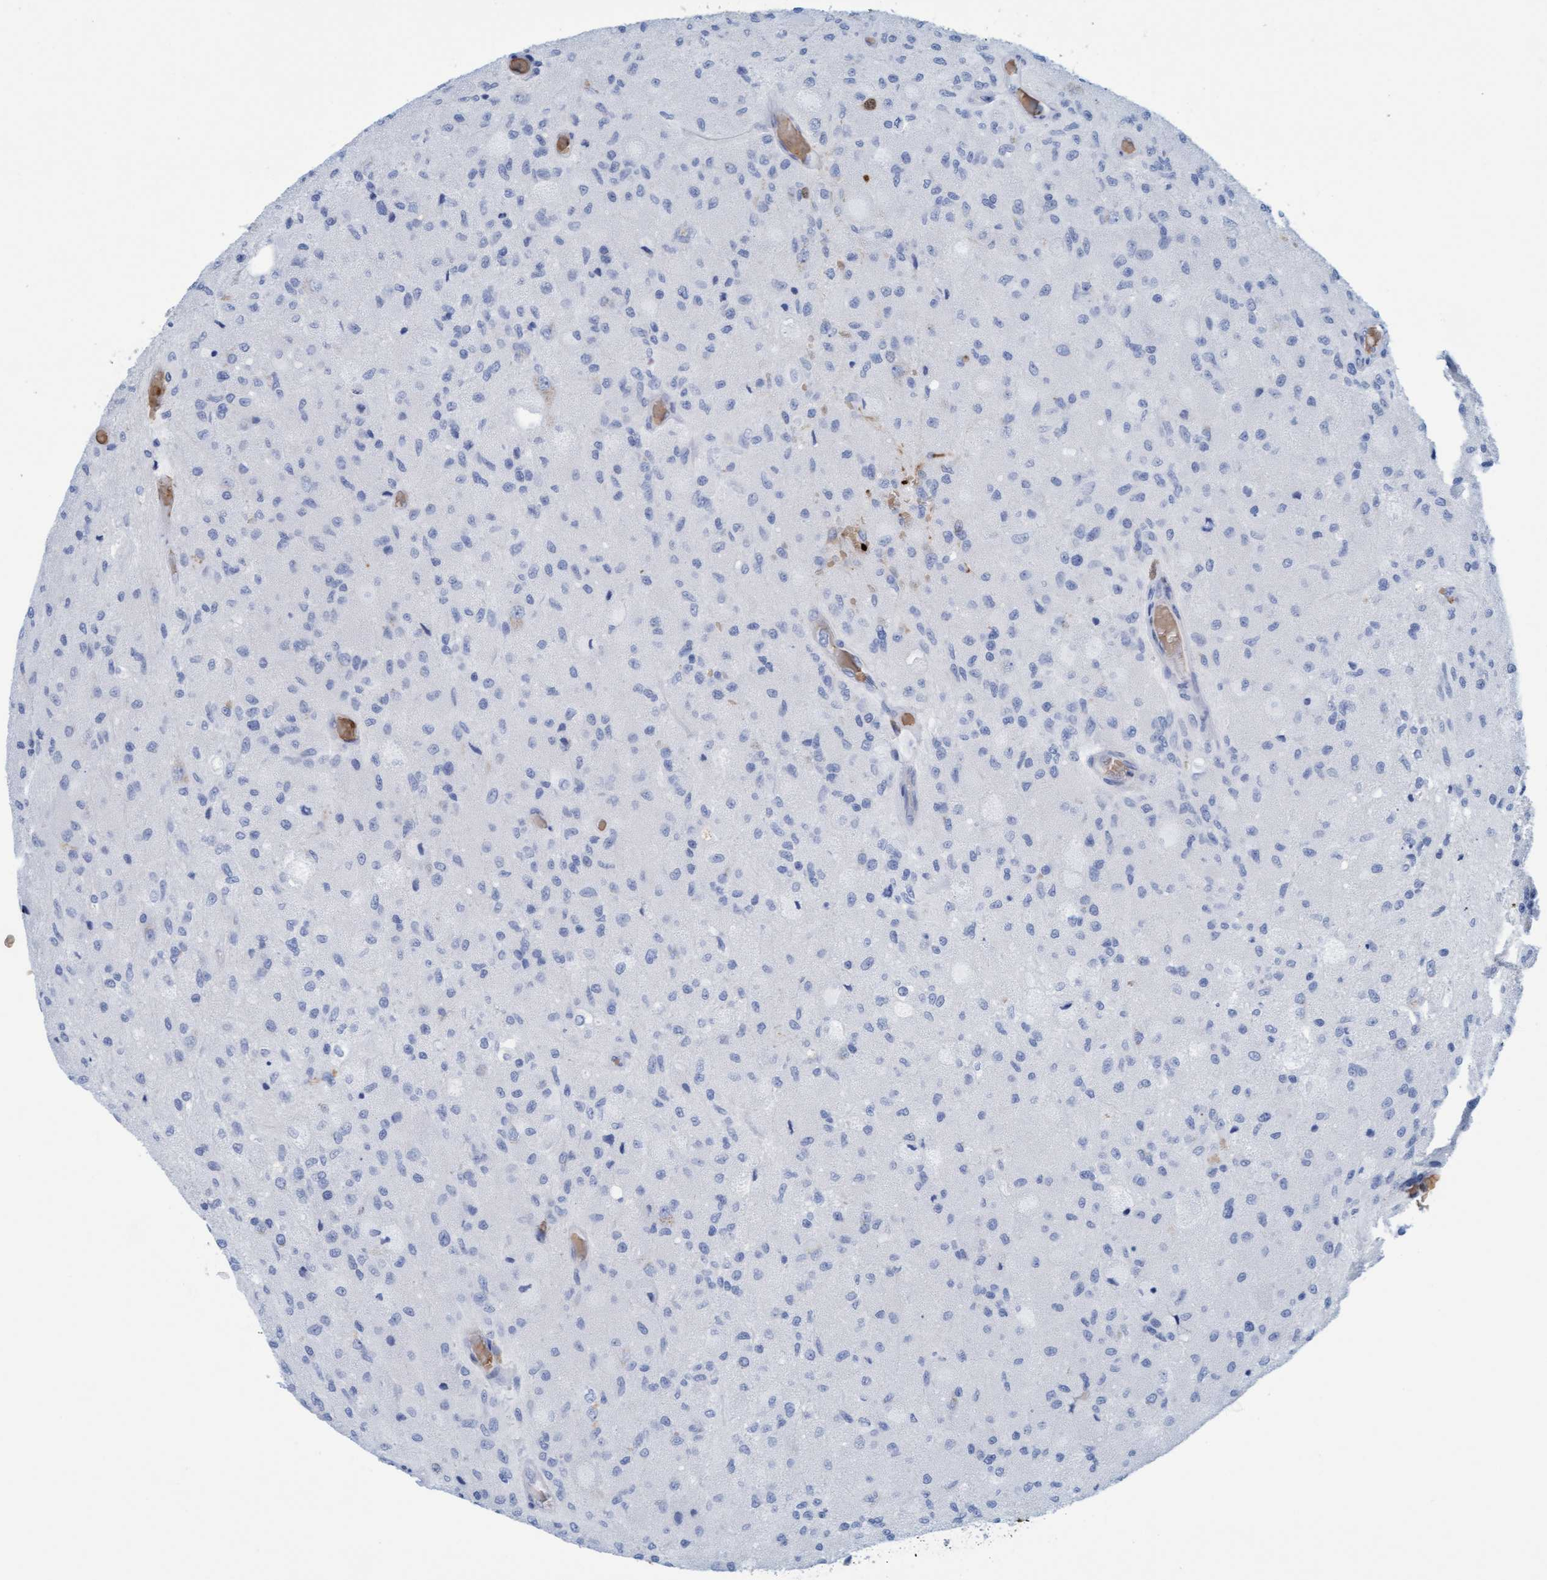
{"staining": {"intensity": "negative", "quantity": "none", "location": "none"}, "tissue": "glioma", "cell_type": "Tumor cells", "image_type": "cancer", "snomed": [{"axis": "morphology", "description": "Normal tissue, NOS"}, {"axis": "morphology", "description": "Glioma, malignant, High grade"}, {"axis": "topography", "description": "Cerebral cortex"}], "caption": "There is no significant positivity in tumor cells of glioma.", "gene": "P2RX5", "patient": {"sex": "male", "age": 77}}